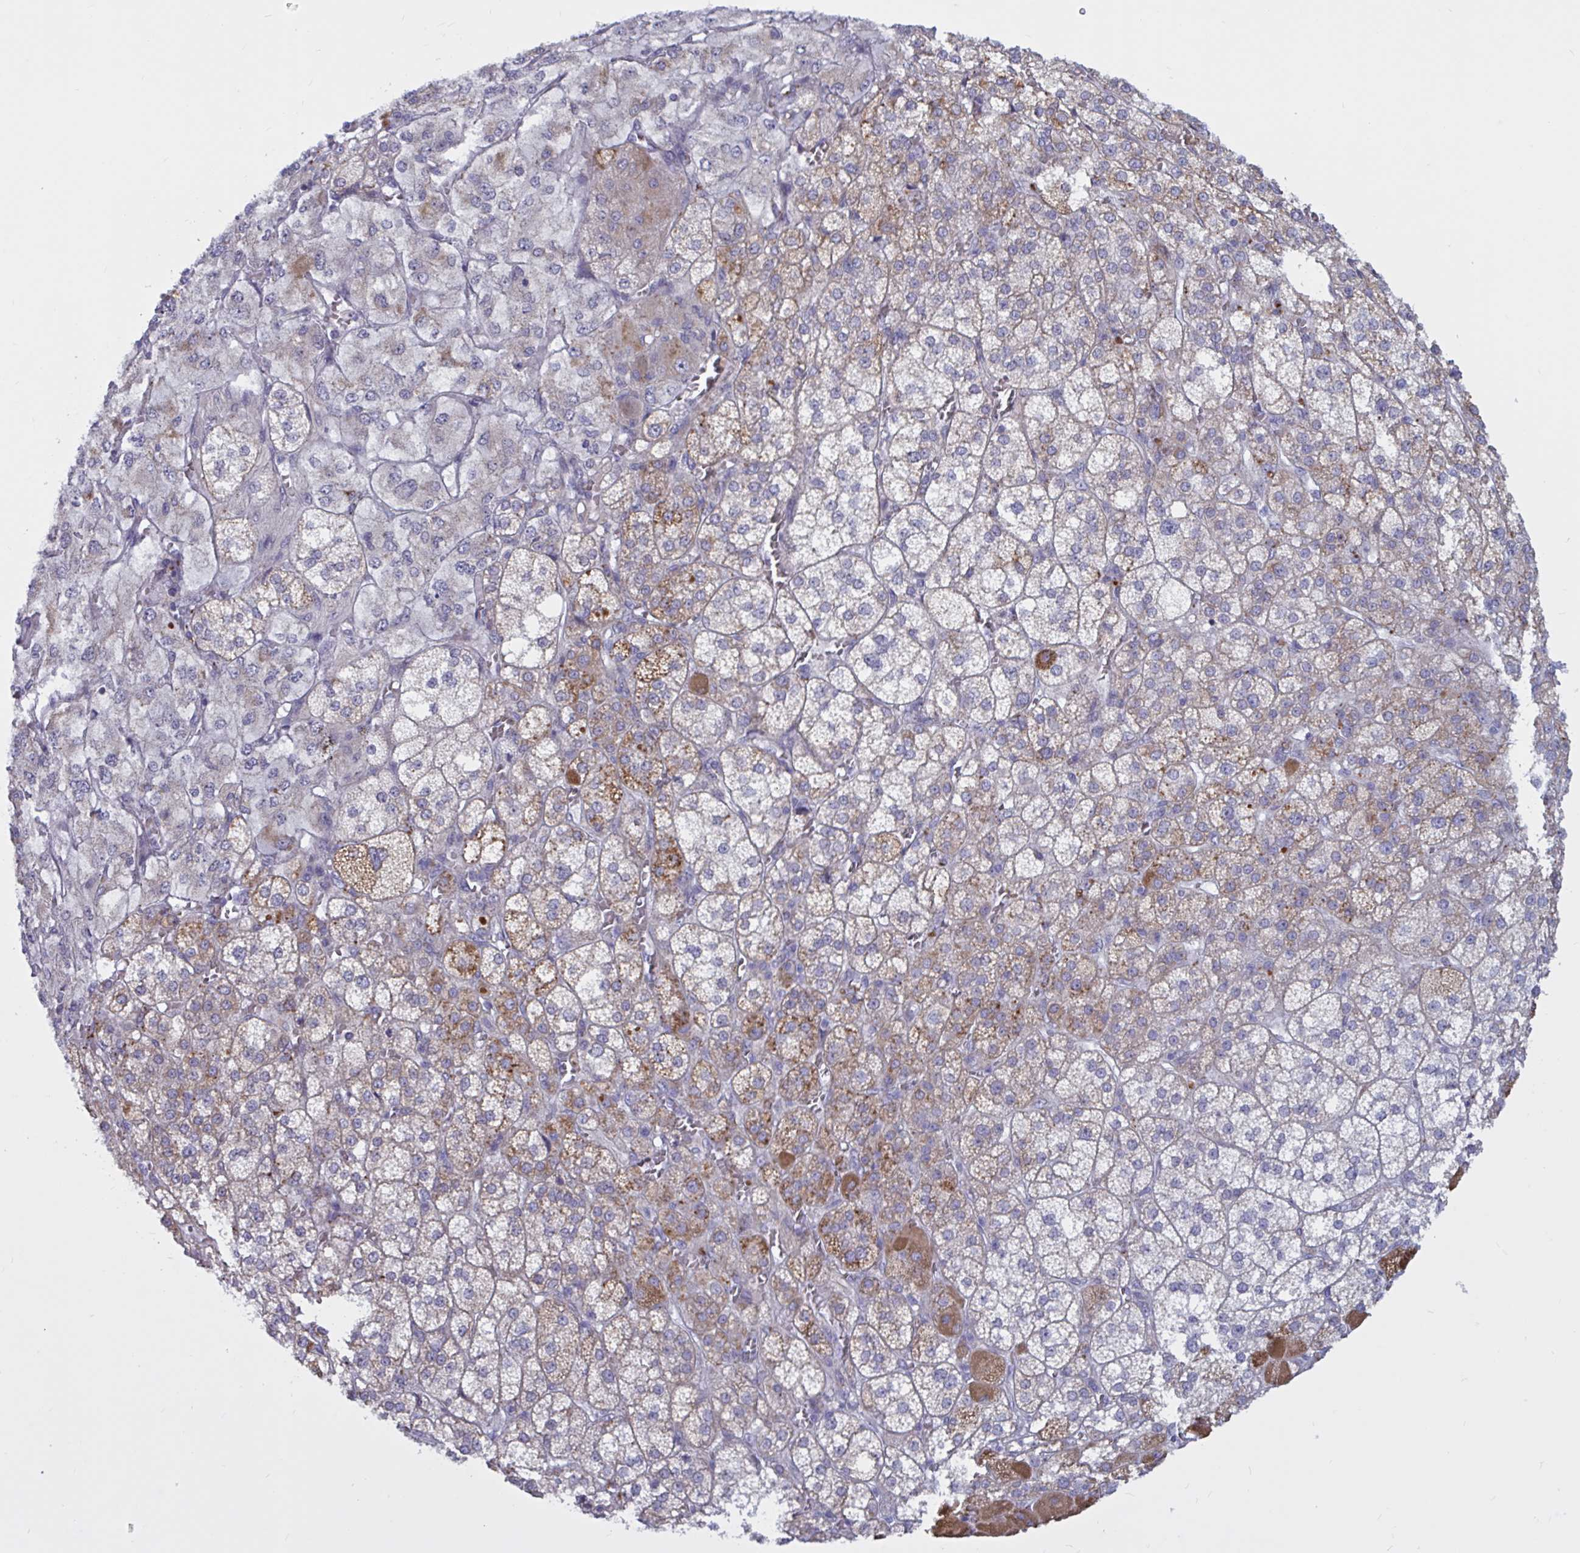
{"staining": {"intensity": "moderate", "quantity": "25%-75%", "location": "cytoplasmic/membranous"}, "tissue": "adrenal gland", "cell_type": "Glandular cells", "image_type": "normal", "snomed": [{"axis": "morphology", "description": "Normal tissue, NOS"}, {"axis": "topography", "description": "Adrenal gland"}], "caption": "Protein expression analysis of benign human adrenal gland reveals moderate cytoplasmic/membranous expression in approximately 25%-75% of glandular cells. Using DAB (brown) and hematoxylin (blue) stains, captured at high magnification using brightfield microscopy.", "gene": "ATG9A", "patient": {"sex": "female", "age": 60}}